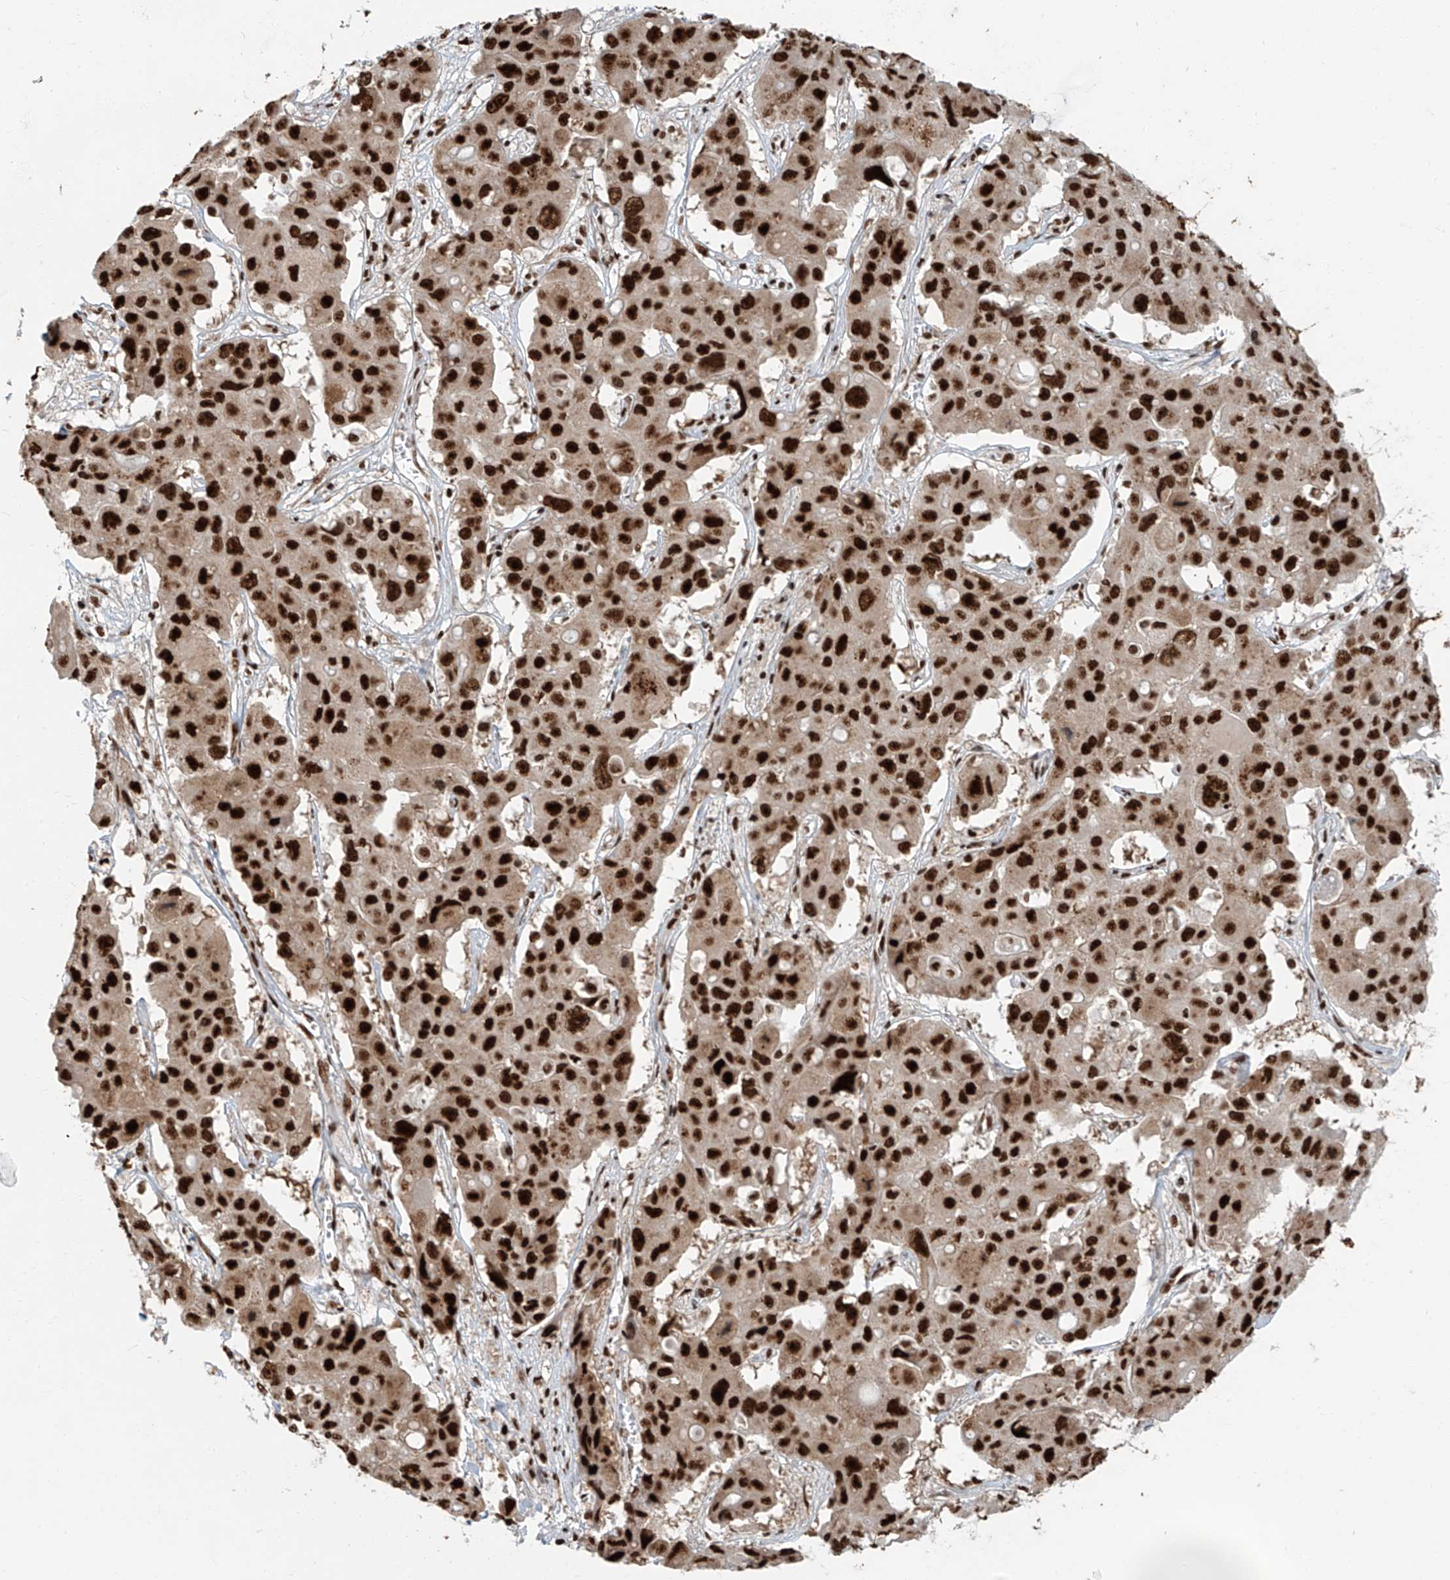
{"staining": {"intensity": "strong", "quantity": ">75%", "location": "nuclear"}, "tissue": "liver cancer", "cell_type": "Tumor cells", "image_type": "cancer", "snomed": [{"axis": "morphology", "description": "Cholangiocarcinoma"}, {"axis": "topography", "description": "Liver"}], "caption": "An immunohistochemistry photomicrograph of neoplastic tissue is shown. Protein staining in brown highlights strong nuclear positivity in cholangiocarcinoma (liver) within tumor cells. The protein of interest is stained brown, and the nuclei are stained in blue (DAB (3,3'-diaminobenzidine) IHC with brightfield microscopy, high magnification).", "gene": "FAM193B", "patient": {"sex": "male", "age": 67}}